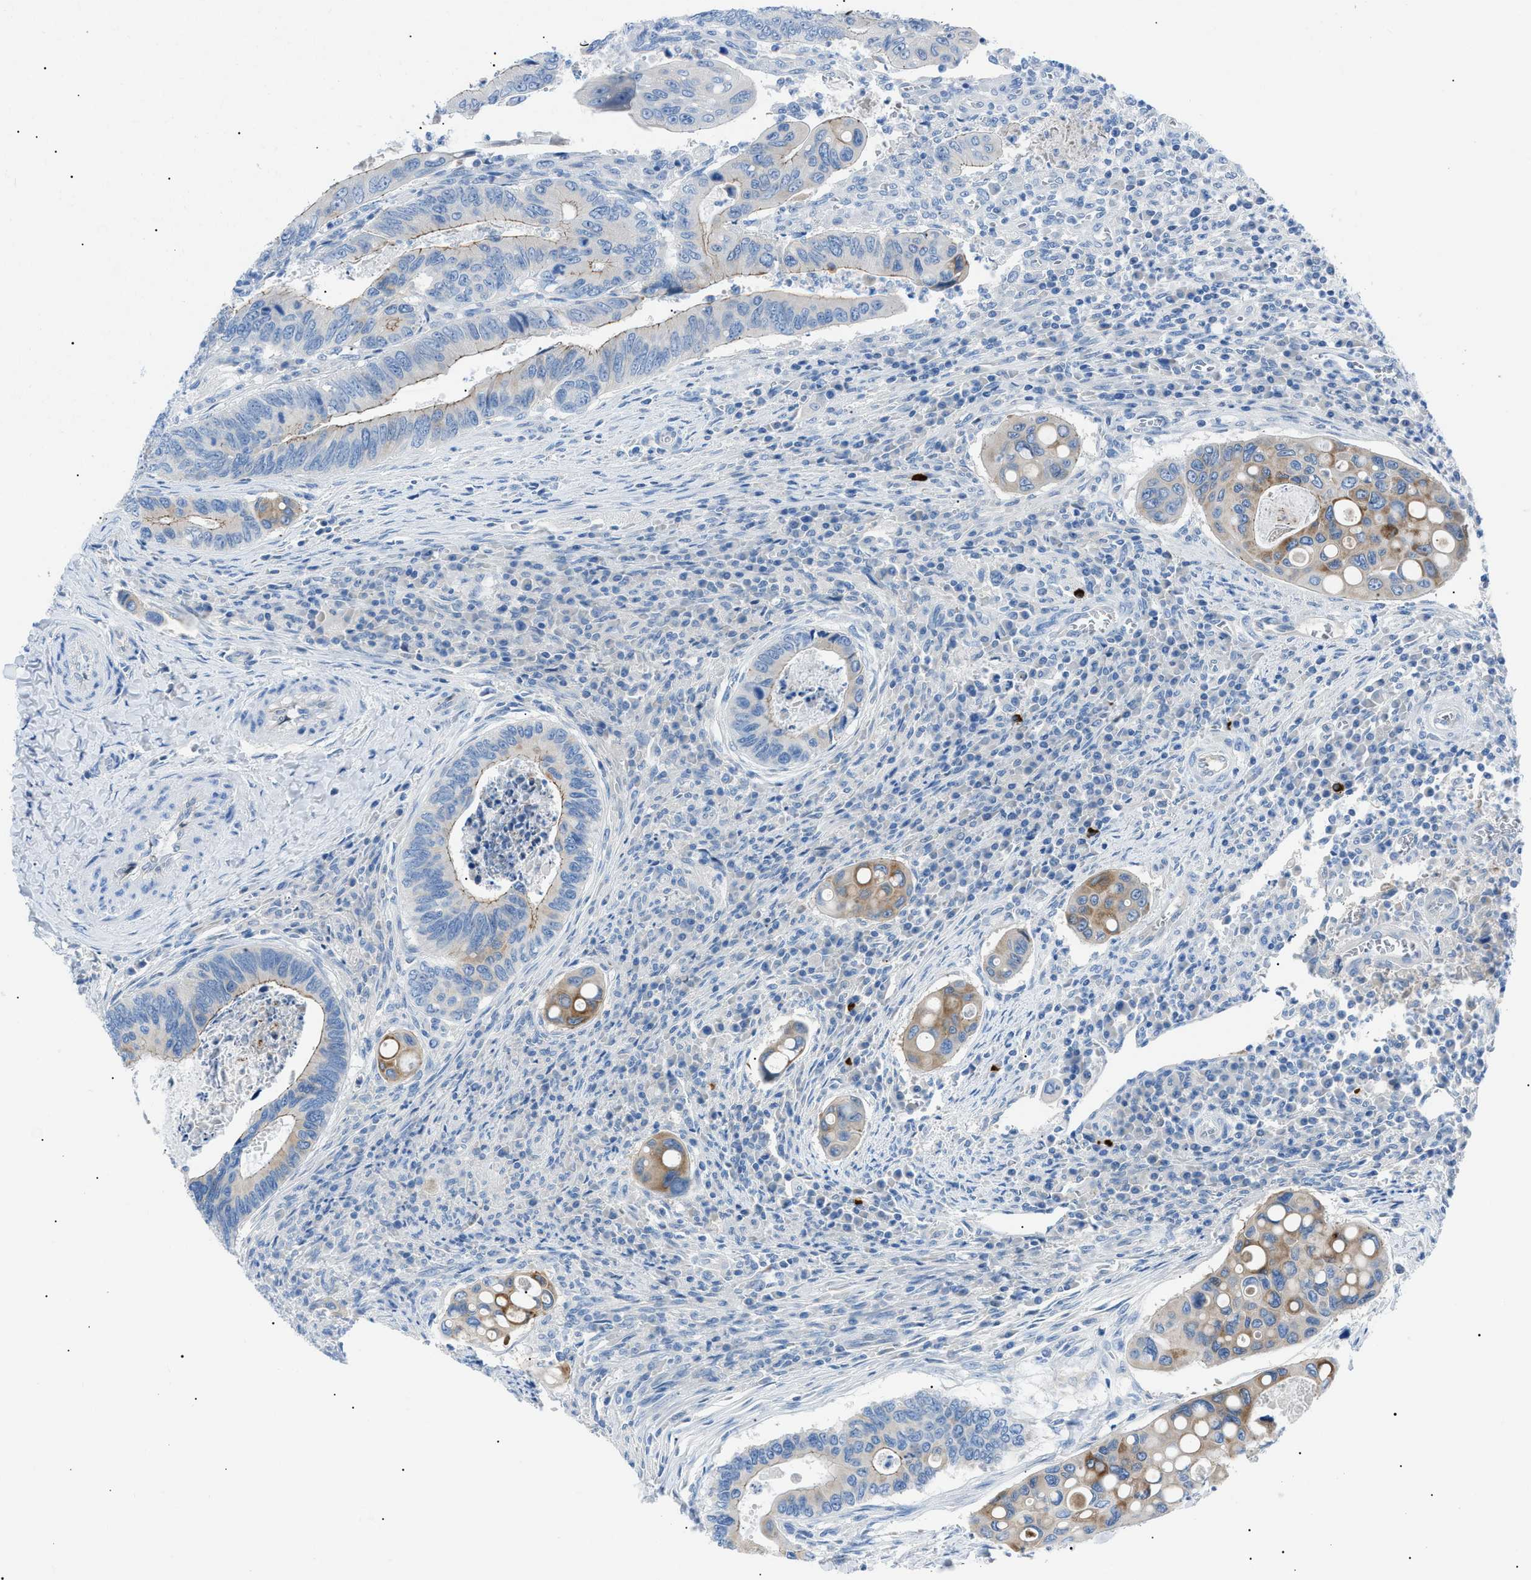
{"staining": {"intensity": "weak", "quantity": ">75%", "location": "cytoplasmic/membranous"}, "tissue": "colorectal cancer", "cell_type": "Tumor cells", "image_type": "cancer", "snomed": [{"axis": "morphology", "description": "Inflammation, NOS"}, {"axis": "morphology", "description": "Adenocarcinoma, NOS"}, {"axis": "topography", "description": "Colon"}], "caption": "Weak cytoplasmic/membranous staining for a protein is identified in about >75% of tumor cells of colorectal cancer using IHC.", "gene": "ZDHHC24", "patient": {"sex": "male", "age": 72}}